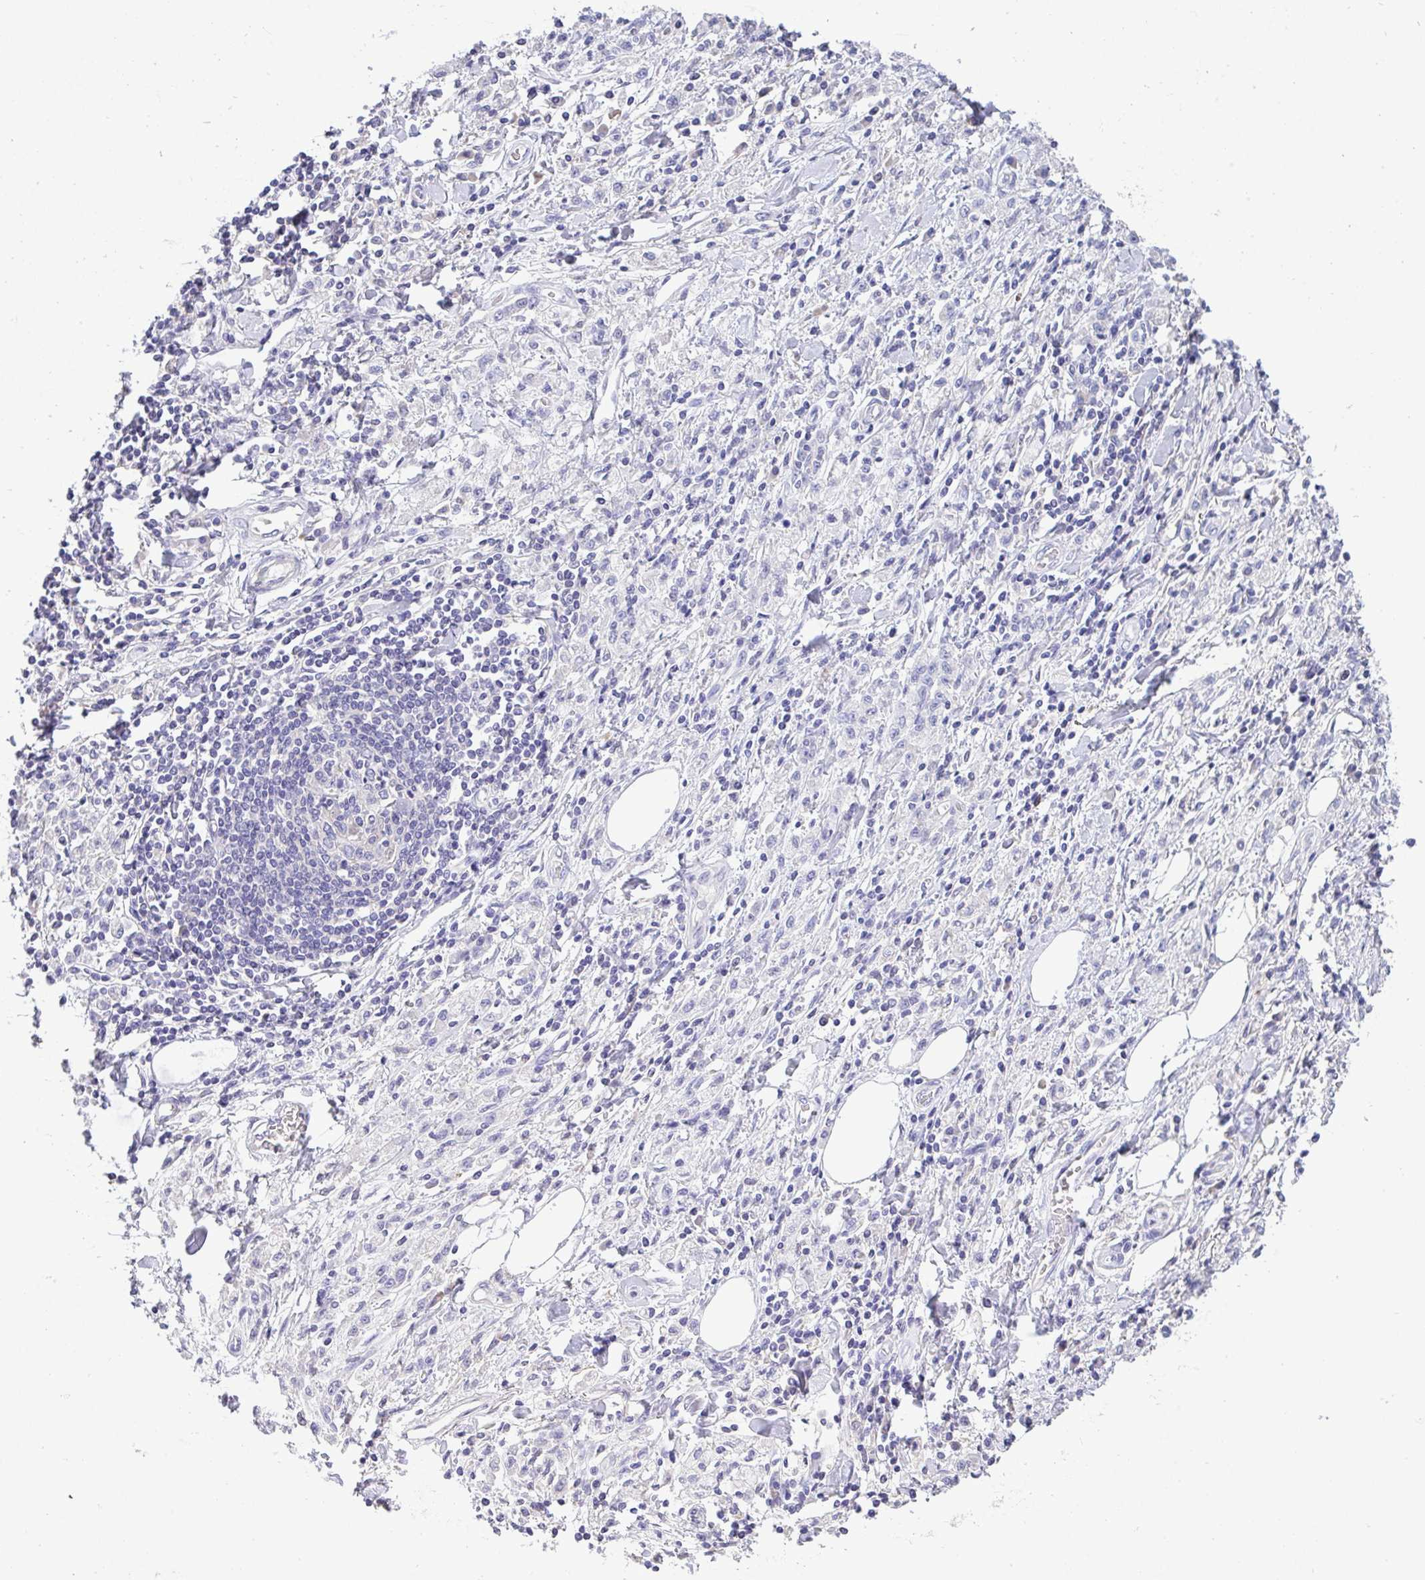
{"staining": {"intensity": "negative", "quantity": "none", "location": "none"}, "tissue": "stomach cancer", "cell_type": "Tumor cells", "image_type": "cancer", "snomed": [{"axis": "morphology", "description": "Adenocarcinoma, NOS"}, {"axis": "topography", "description": "Stomach"}], "caption": "A photomicrograph of stomach cancer (adenocarcinoma) stained for a protein reveals no brown staining in tumor cells.", "gene": "CA10", "patient": {"sex": "male", "age": 77}}